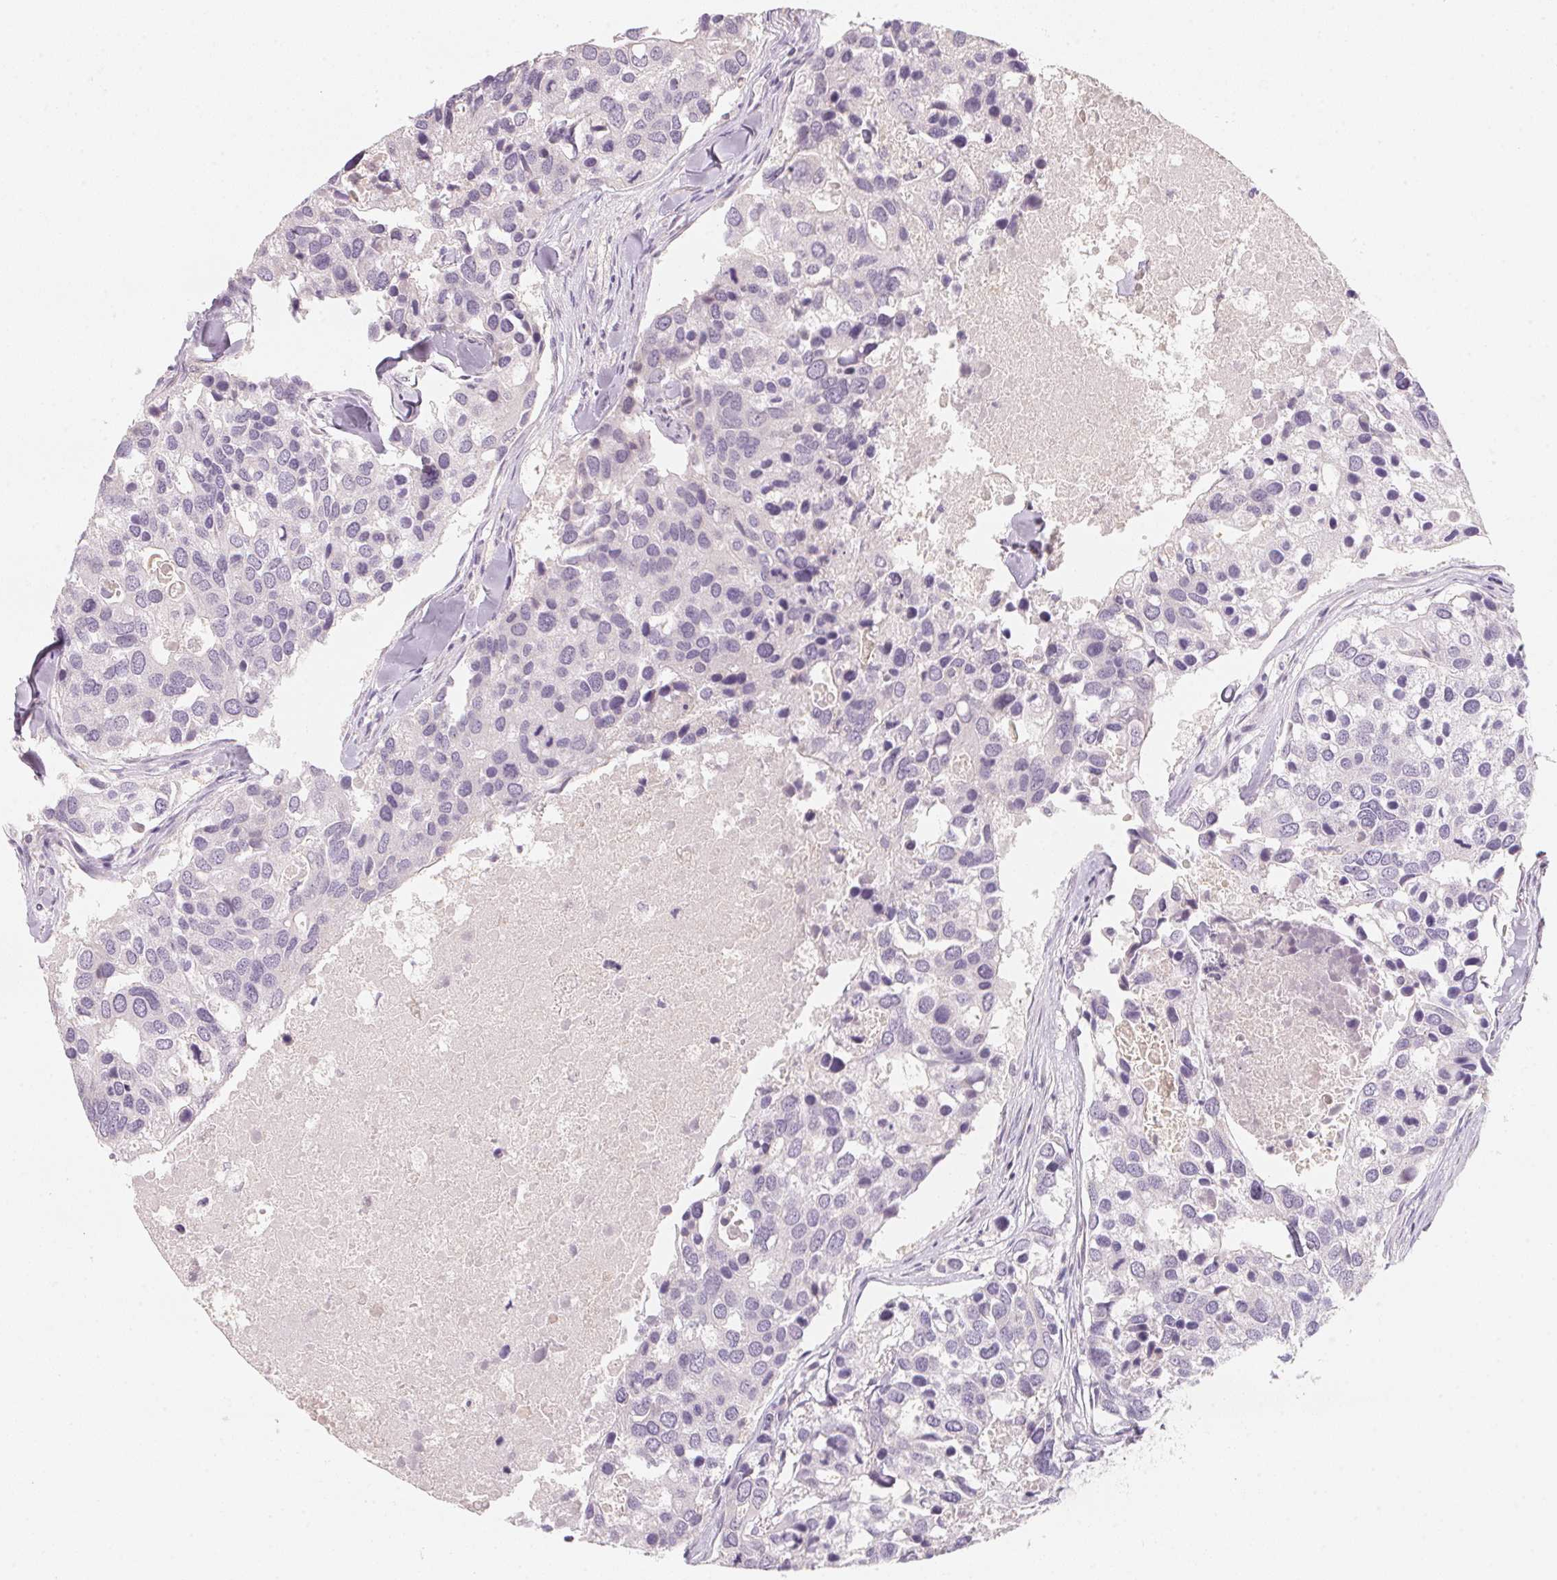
{"staining": {"intensity": "negative", "quantity": "none", "location": "none"}, "tissue": "breast cancer", "cell_type": "Tumor cells", "image_type": "cancer", "snomed": [{"axis": "morphology", "description": "Duct carcinoma"}, {"axis": "topography", "description": "Breast"}], "caption": "IHC of breast cancer exhibits no positivity in tumor cells.", "gene": "ANKRD31", "patient": {"sex": "female", "age": 83}}